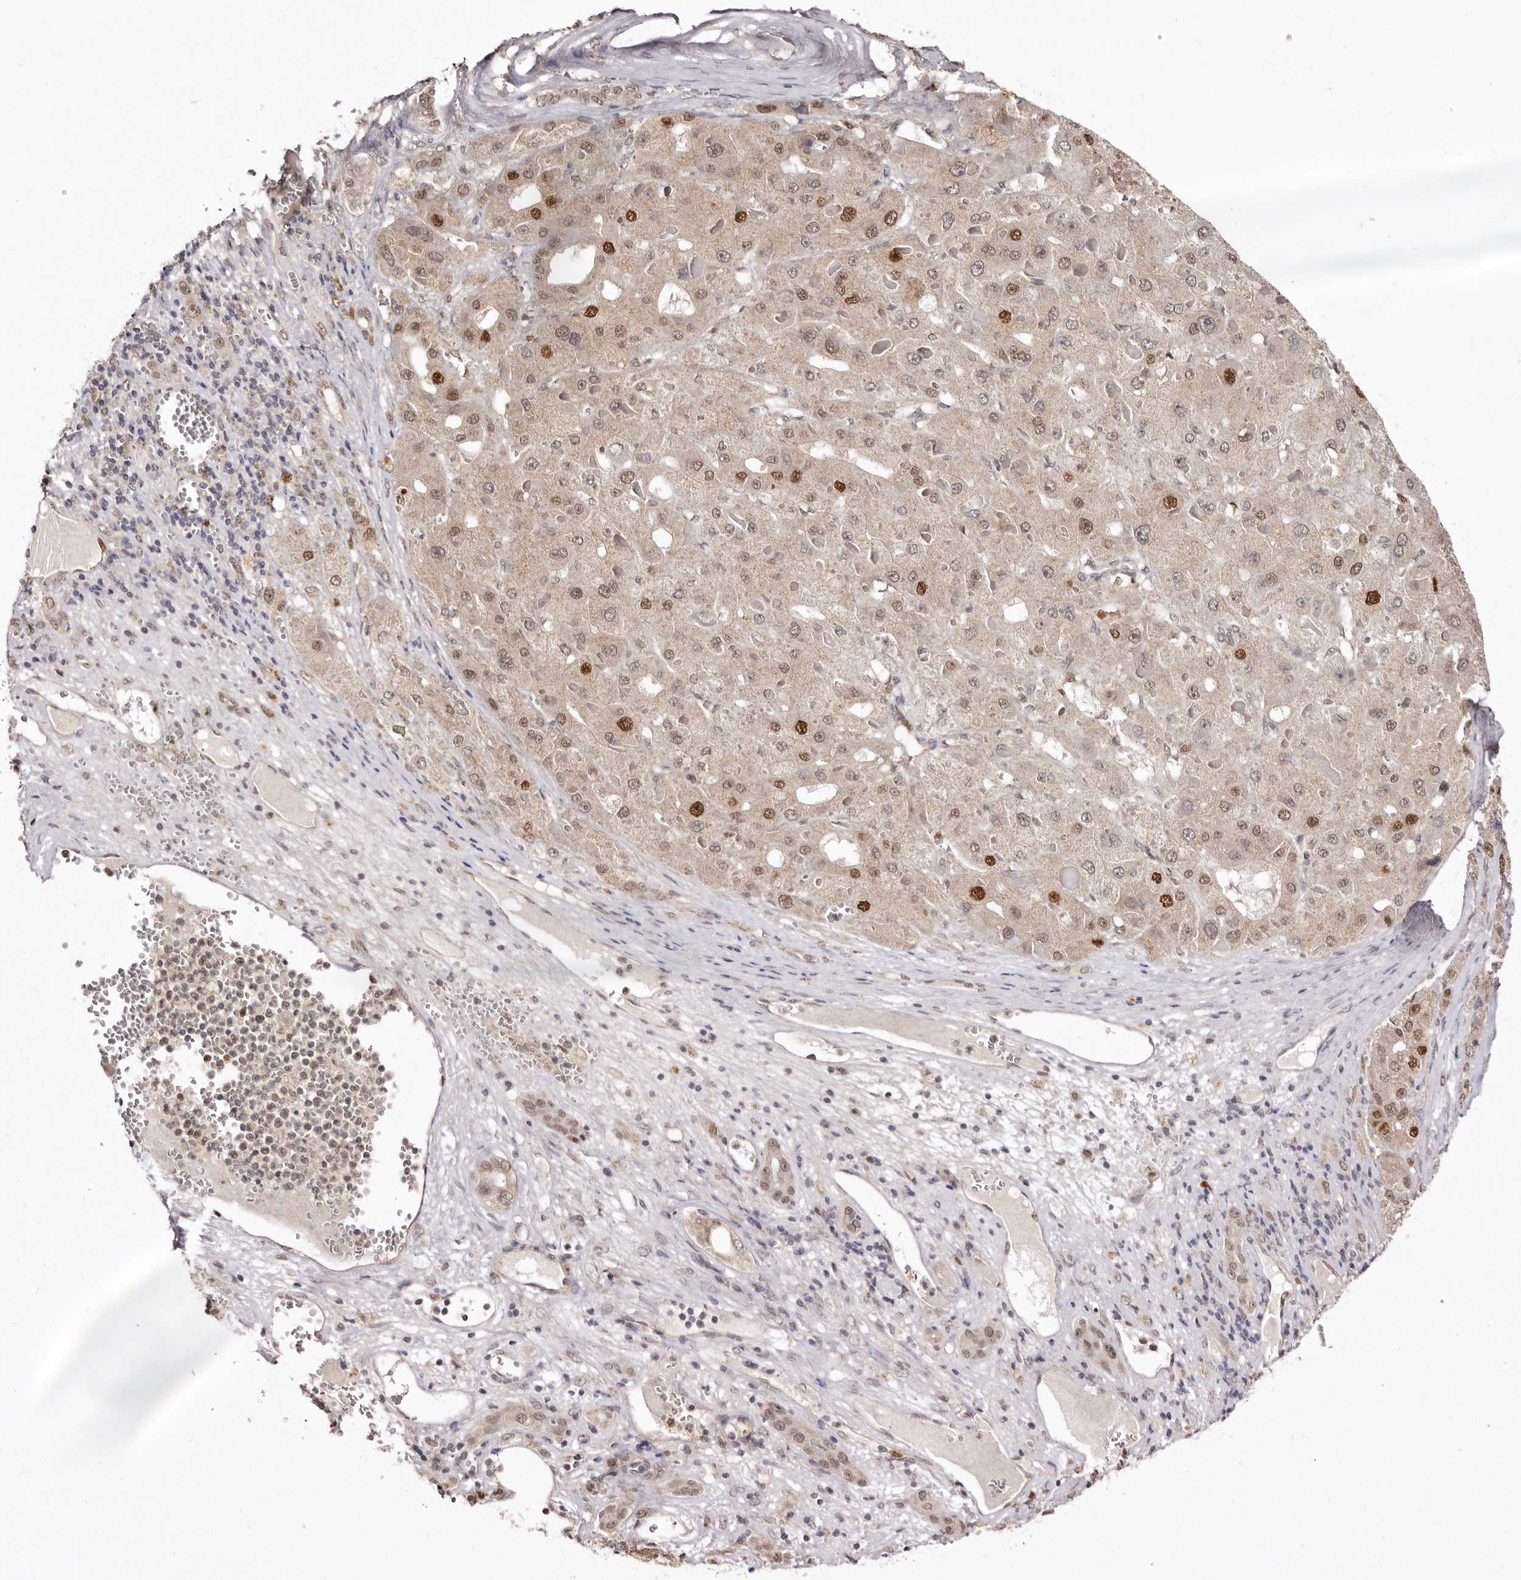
{"staining": {"intensity": "moderate", "quantity": ">75%", "location": "nuclear"}, "tissue": "liver cancer", "cell_type": "Tumor cells", "image_type": "cancer", "snomed": [{"axis": "morphology", "description": "Carcinoma, Hepatocellular, NOS"}, {"axis": "topography", "description": "Liver"}], "caption": "Liver hepatocellular carcinoma stained with a brown dye reveals moderate nuclear positive staining in approximately >75% of tumor cells.", "gene": "NOTCH1", "patient": {"sex": "female", "age": 73}}